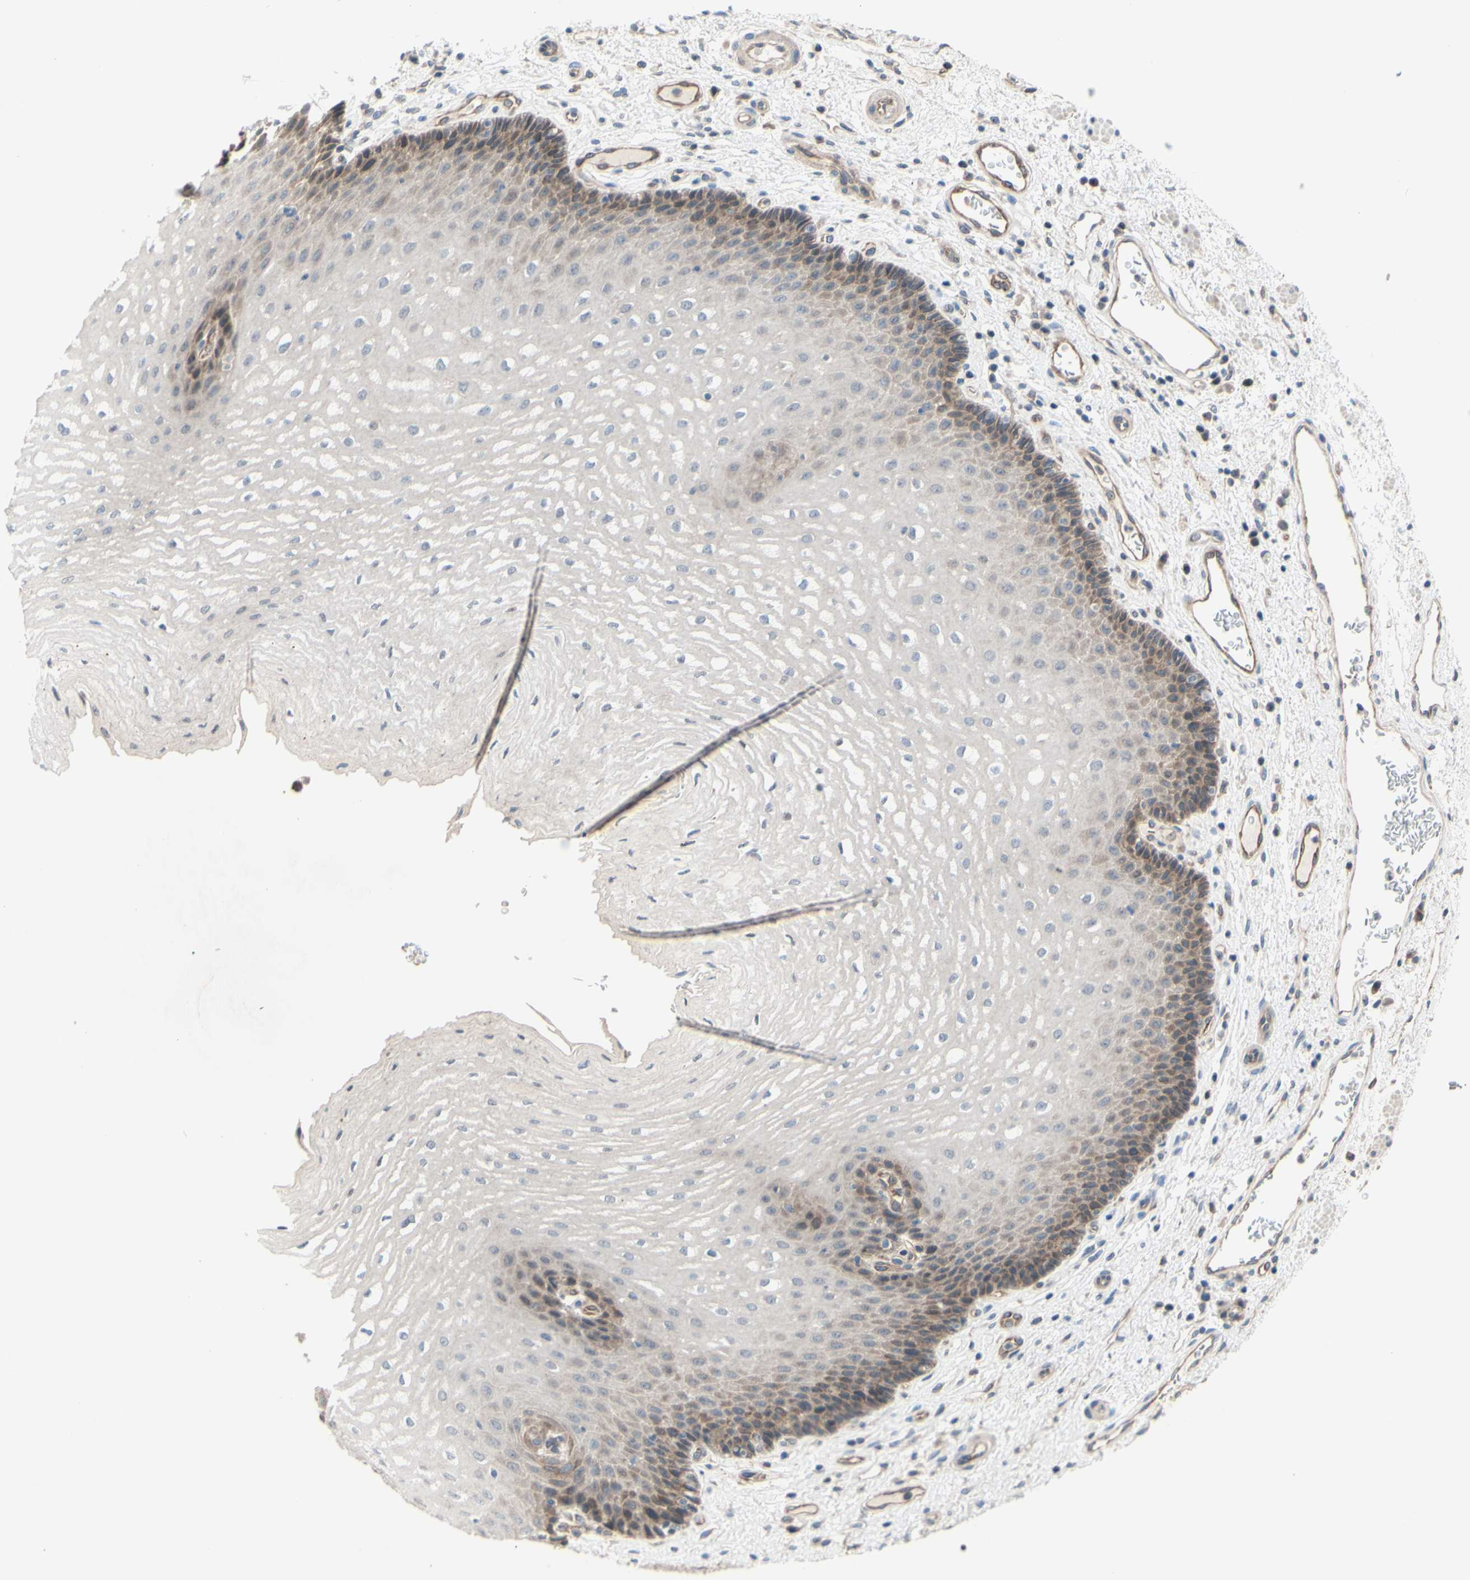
{"staining": {"intensity": "moderate", "quantity": "<25%", "location": "cytoplasmic/membranous"}, "tissue": "esophagus", "cell_type": "Squamous epithelial cells", "image_type": "normal", "snomed": [{"axis": "morphology", "description": "Normal tissue, NOS"}, {"axis": "topography", "description": "Esophagus"}], "caption": "Squamous epithelial cells demonstrate low levels of moderate cytoplasmic/membranous expression in about <25% of cells in unremarkable esophagus.", "gene": "DYNLRB1", "patient": {"sex": "male", "age": 54}}